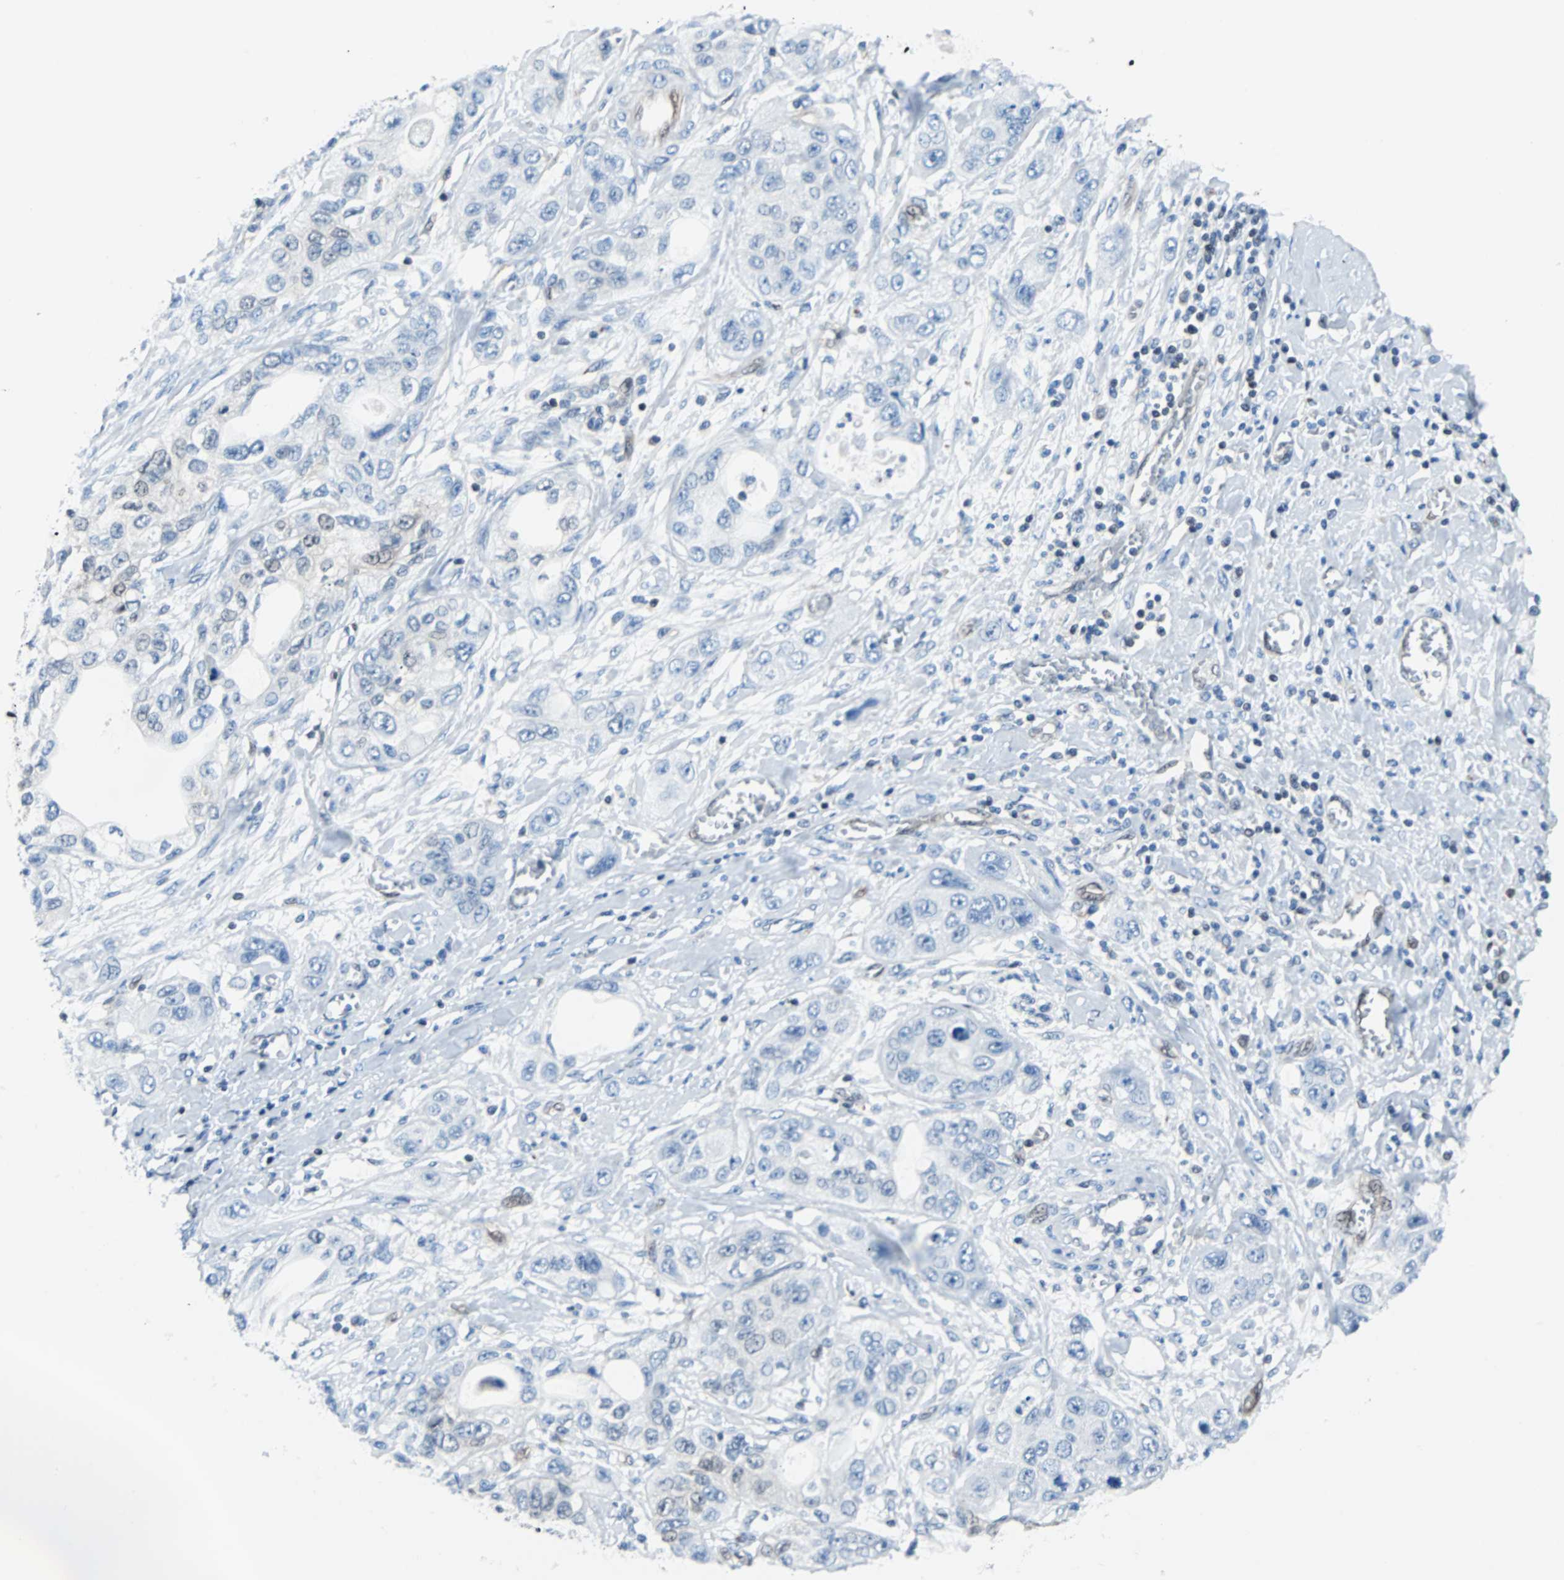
{"staining": {"intensity": "negative", "quantity": "none", "location": "none"}, "tissue": "pancreatic cancer", "cell_type": "Tumor cells", "image_type": "cancer", "snomed": [{"axis": "morphology", "description": "Adenocarcinoma, NOS"}, {"axis": "topography", "description": "Pancreas"}], "caption": "This is an immunohistochemistry (IHC) image of human adenocarcinoma (pancreatic). There is no expression in tumor cells.", "gene": "MAP2K6", "patient": {"sex": "female", "age": 70}}